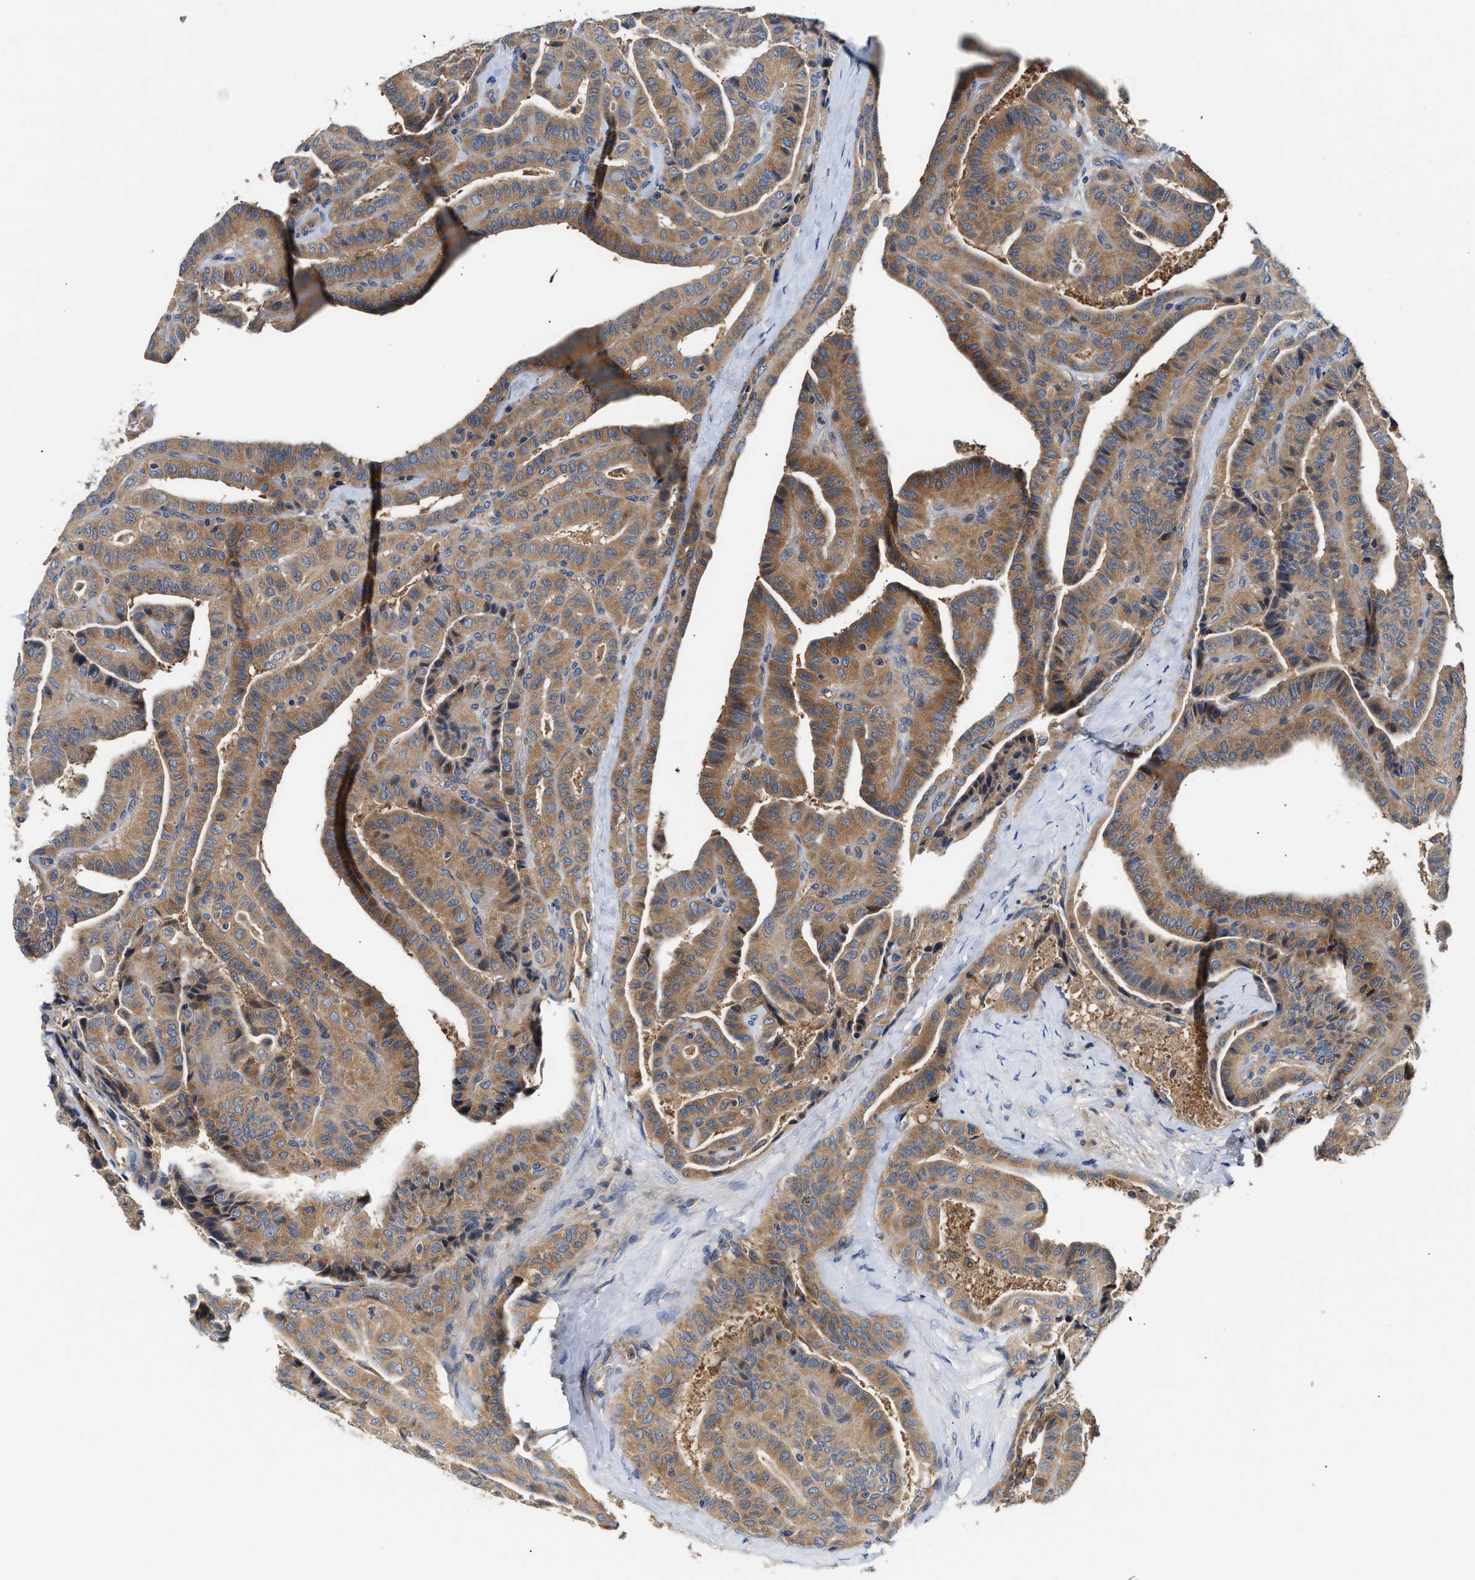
{"staining": {"intensity": "moderate", "quantity": ">75%", "location": "cytoplasmic/membranous"}, "tissue": "thyroid cancer", "cell_type": "Tumor cells", "image_type": "cancer", "snomed": [{"axis": "morphology", "description": "Papillary adenocarcinoma, NOS"}, {"axis": "topography", "description": "Thyroid gland"}], "caption": "Immunohistochemical staining of human thyroid cancer exhibits medium levels of moderate cytoplasmic/membranous protein positivity in about >75% of tumor cells.", "gene": "FAM185A", "patient": {"sex": "male", "age": 77}}